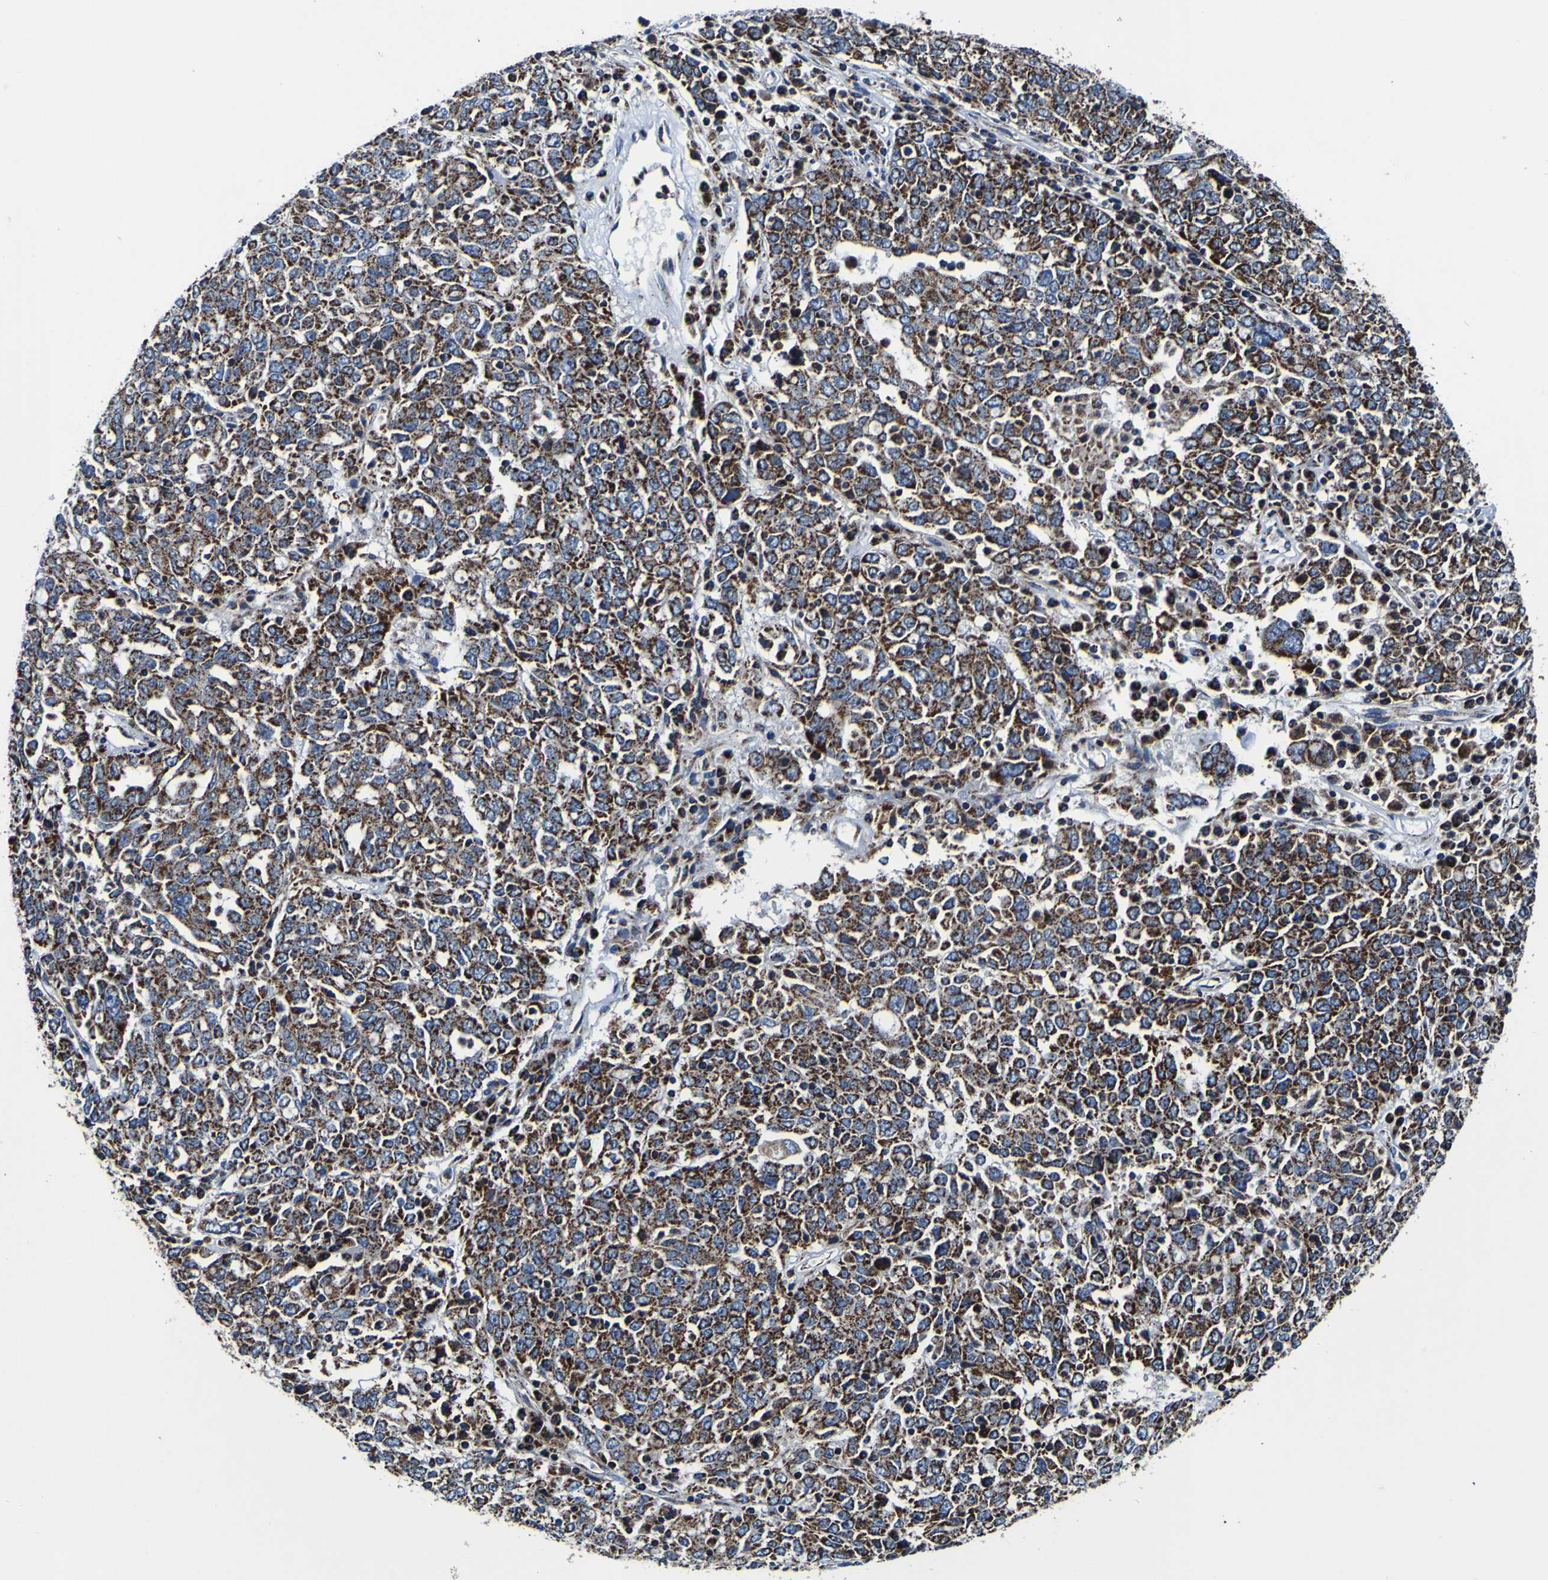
{"staining": {"intensity": "strong", "quantity": ">75%", "location": "cytoplasmic/membranous"}, "tissue": "ovarian cancer", "cell_type": "Tumor cells", "image_type": "cancer", "snomed": [{"axis": "morphology", "description": "Carcinoma, endometroid"}, {"axis": "topography", "description": "Ovary"}], "caption": "The micrograph displays staining of endometroid carcinoma (ovarian), revealing strong cytoplasmic/membranous protein positivity (brown color) within tumor cells.", "gene": "PTRH2", "patient": {"sex": "female", "age": 62}}